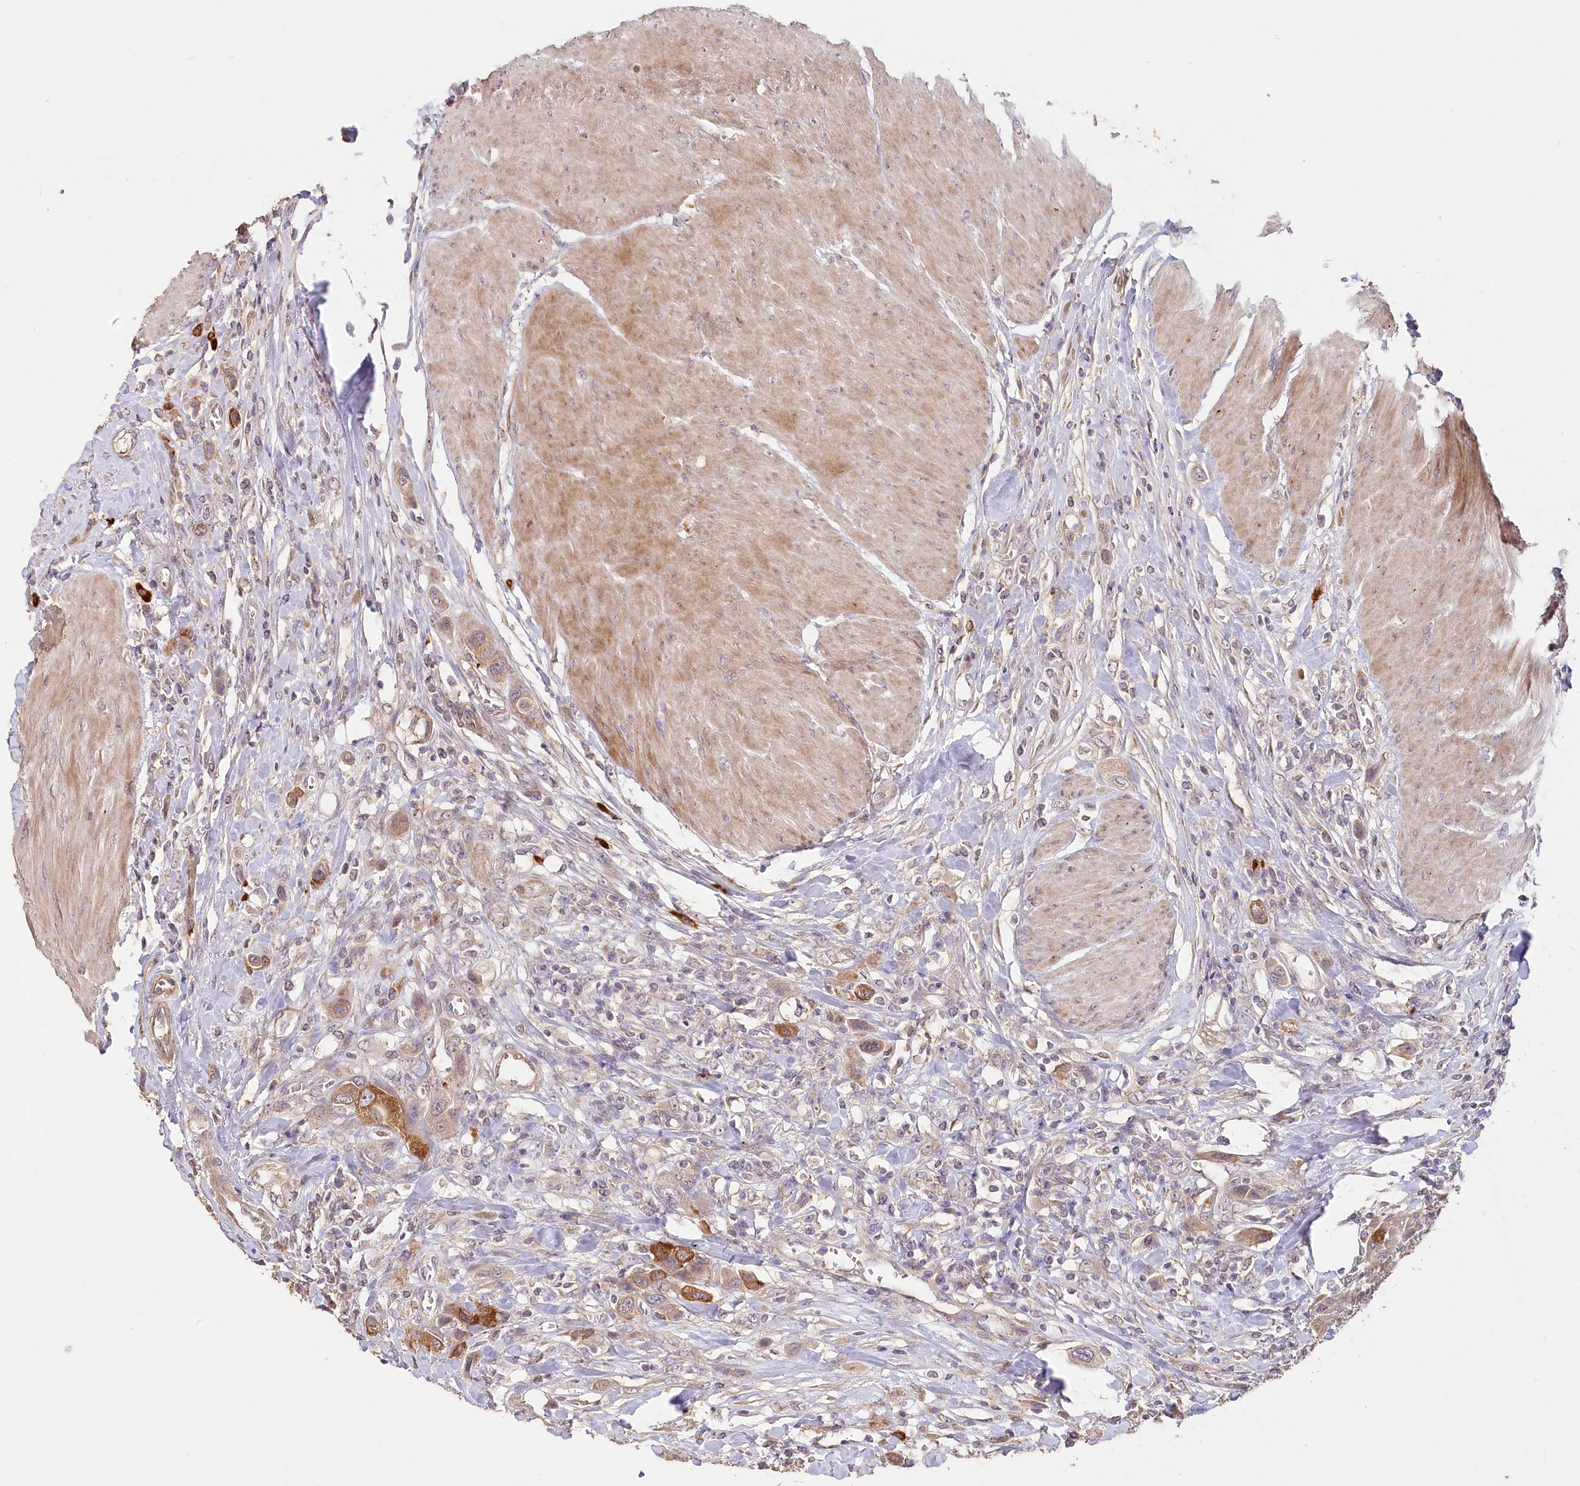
{"staining": {"intensity": "moderate", "quantity": ">75%", "location": "cytoplasmic/membranous"}, "tissue": "urothelial cancer", "cell_type": "Tumor cells", "image_type": "cancer", "snomed": [{"axis": "morphology", "description": "Urothelial carcinoma, High grade"}, {"axis": "topography", "description": "Urinary bladder"}], "caption": "The histopathology image displays immunohistochemical staining of urothelial cancer. There is moderate cytoplasmic/membranous expression is seen in about >75% of tumor cells. (Stains: DAB (3,3'-diaminobenzidine) in brown, nuclei in blue, Microscopy: brightfield microscopy at high magnification).", "gene": "IRAK1BP1", "patient": {"sex": "male", "age": 50}}